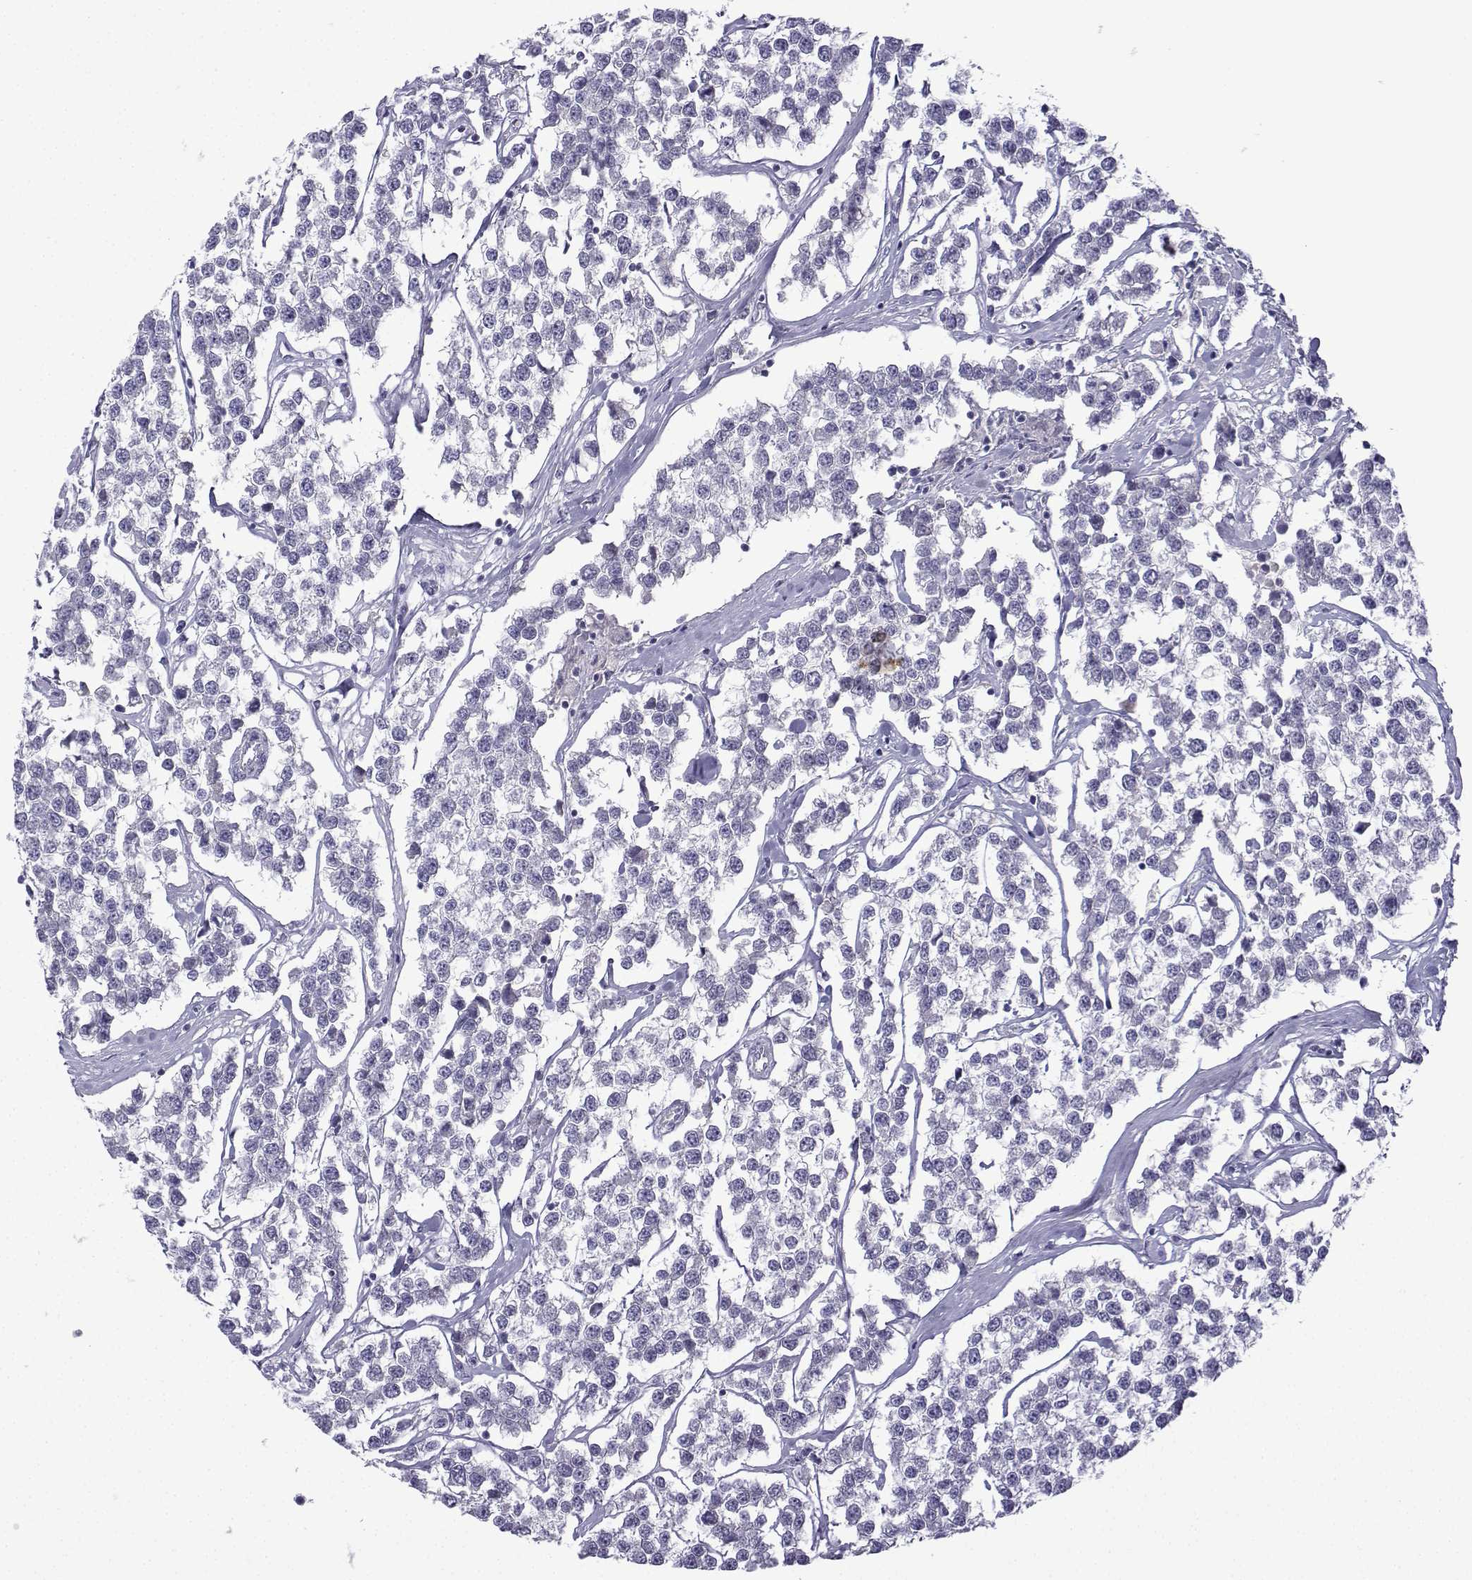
{"staining": {"intensity": "negative", "quantity": "none", "location": "none"}, "tissue": "testis cancer", "cell_type": "Tumor cells", "image_type": "cancer", "snomed": [{"axis": "morphology", "description": "Seminoma, NOS"}, {"axis": "topography", "description": "Testis"}], "caption": "The micrograph exhibits no significant positivity in tumor cells of testis seminoma.", "gene": "SPACA7", "patient": {"sex": "male", "age": 59}}